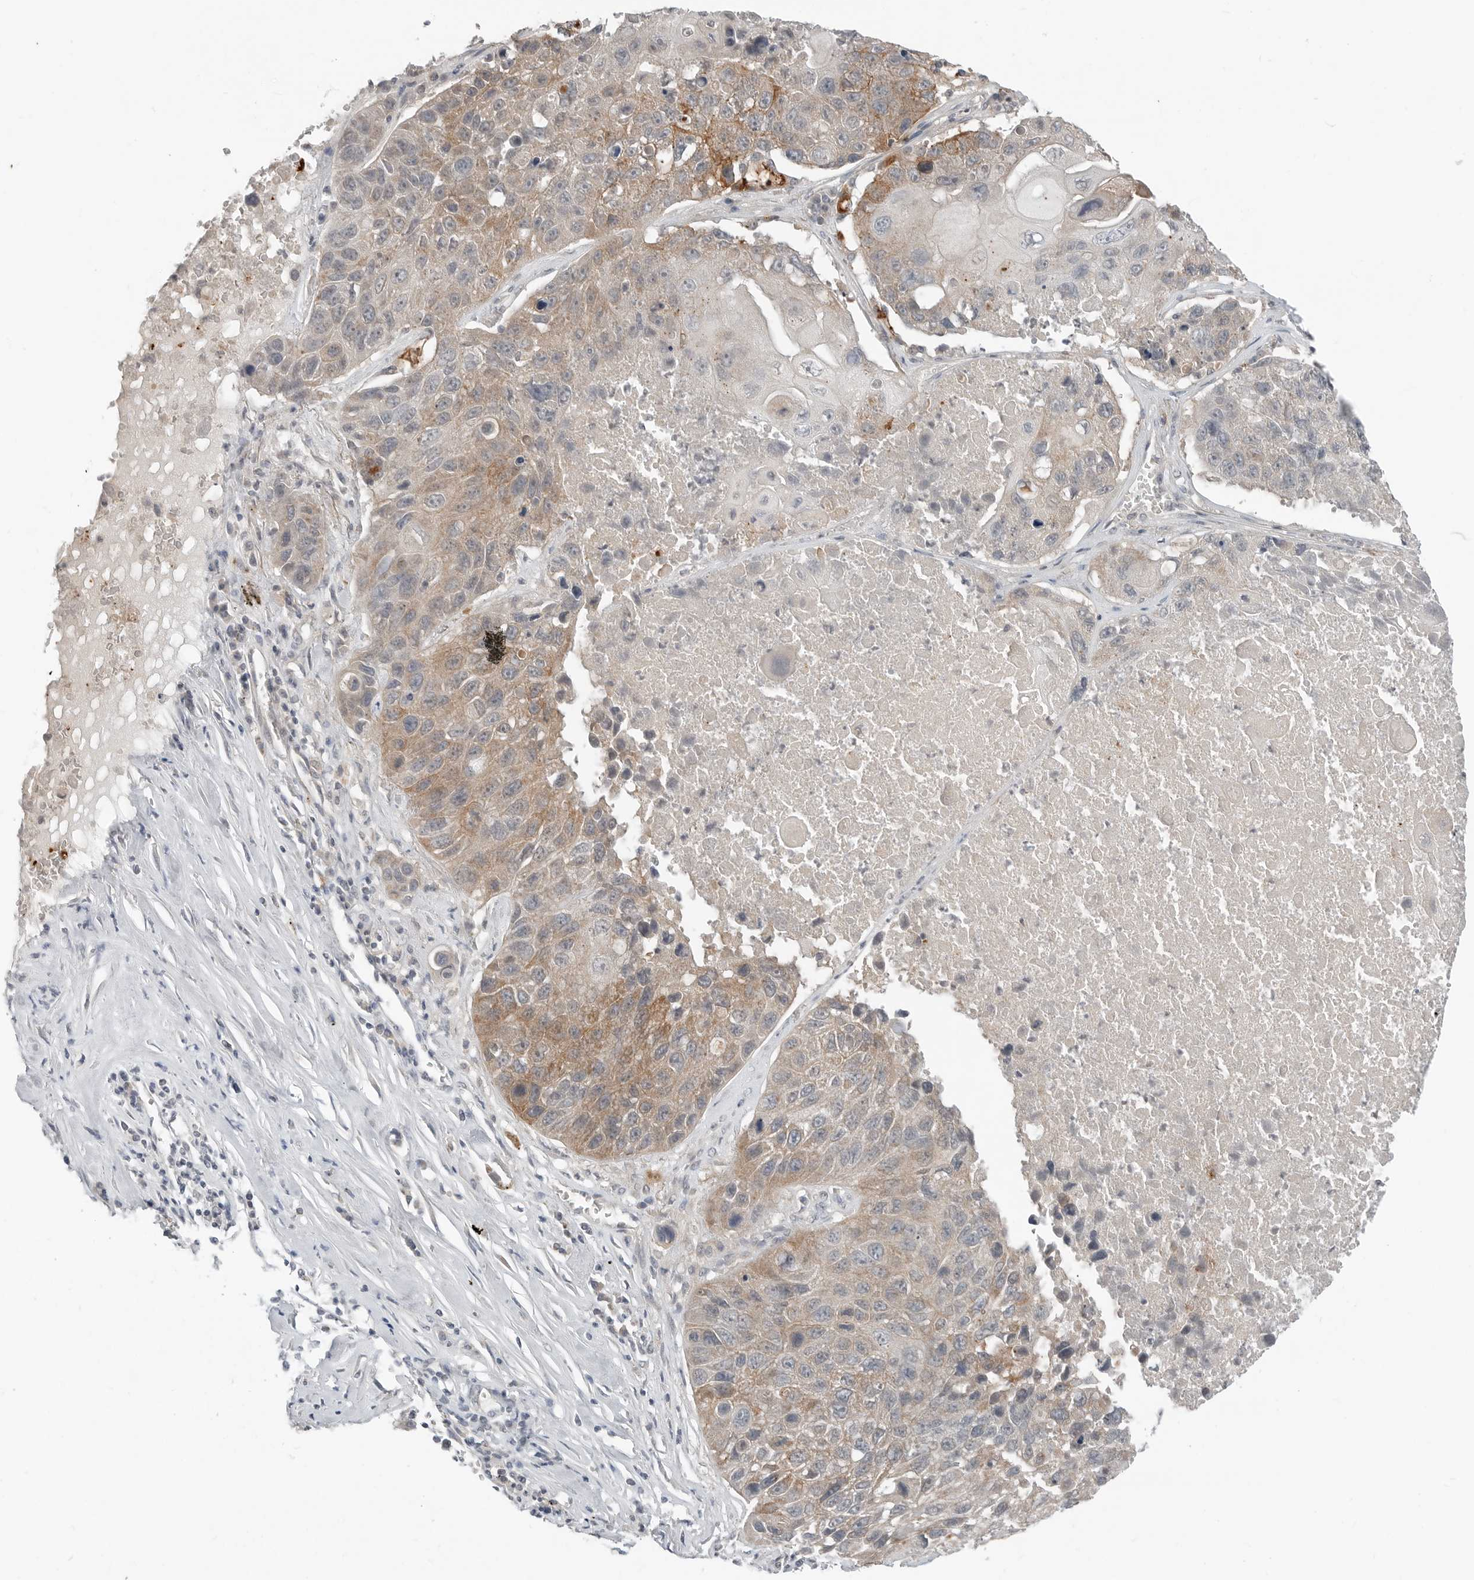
{"staining": {"intensity": "moderate", "quantity": "<25%", "location": "cytoplasmic/membranous"}, "tissue": "lung cancer", "cell_type": "Tumor cells", "image_type": "cancer", "snomed": [{"axis": "morphology", "description": "Squamous cell carcinoma, NOS"}, {"axis": "topography", "description": "Lung"}], "caption": "Immunohistochemistry micrograph of neoplastic tissue: human lung cancer (squamous cell carcinoma) stained using immunohistochemistry demonstrates low levels of moderate protein expression localized specifically in the cytoplasmic/membranous of tumor cells, appearing as a cytoplasmic/membranous brown color.", "gene": "FCRLB", "patient": {"sex": "male", "age": 61}}